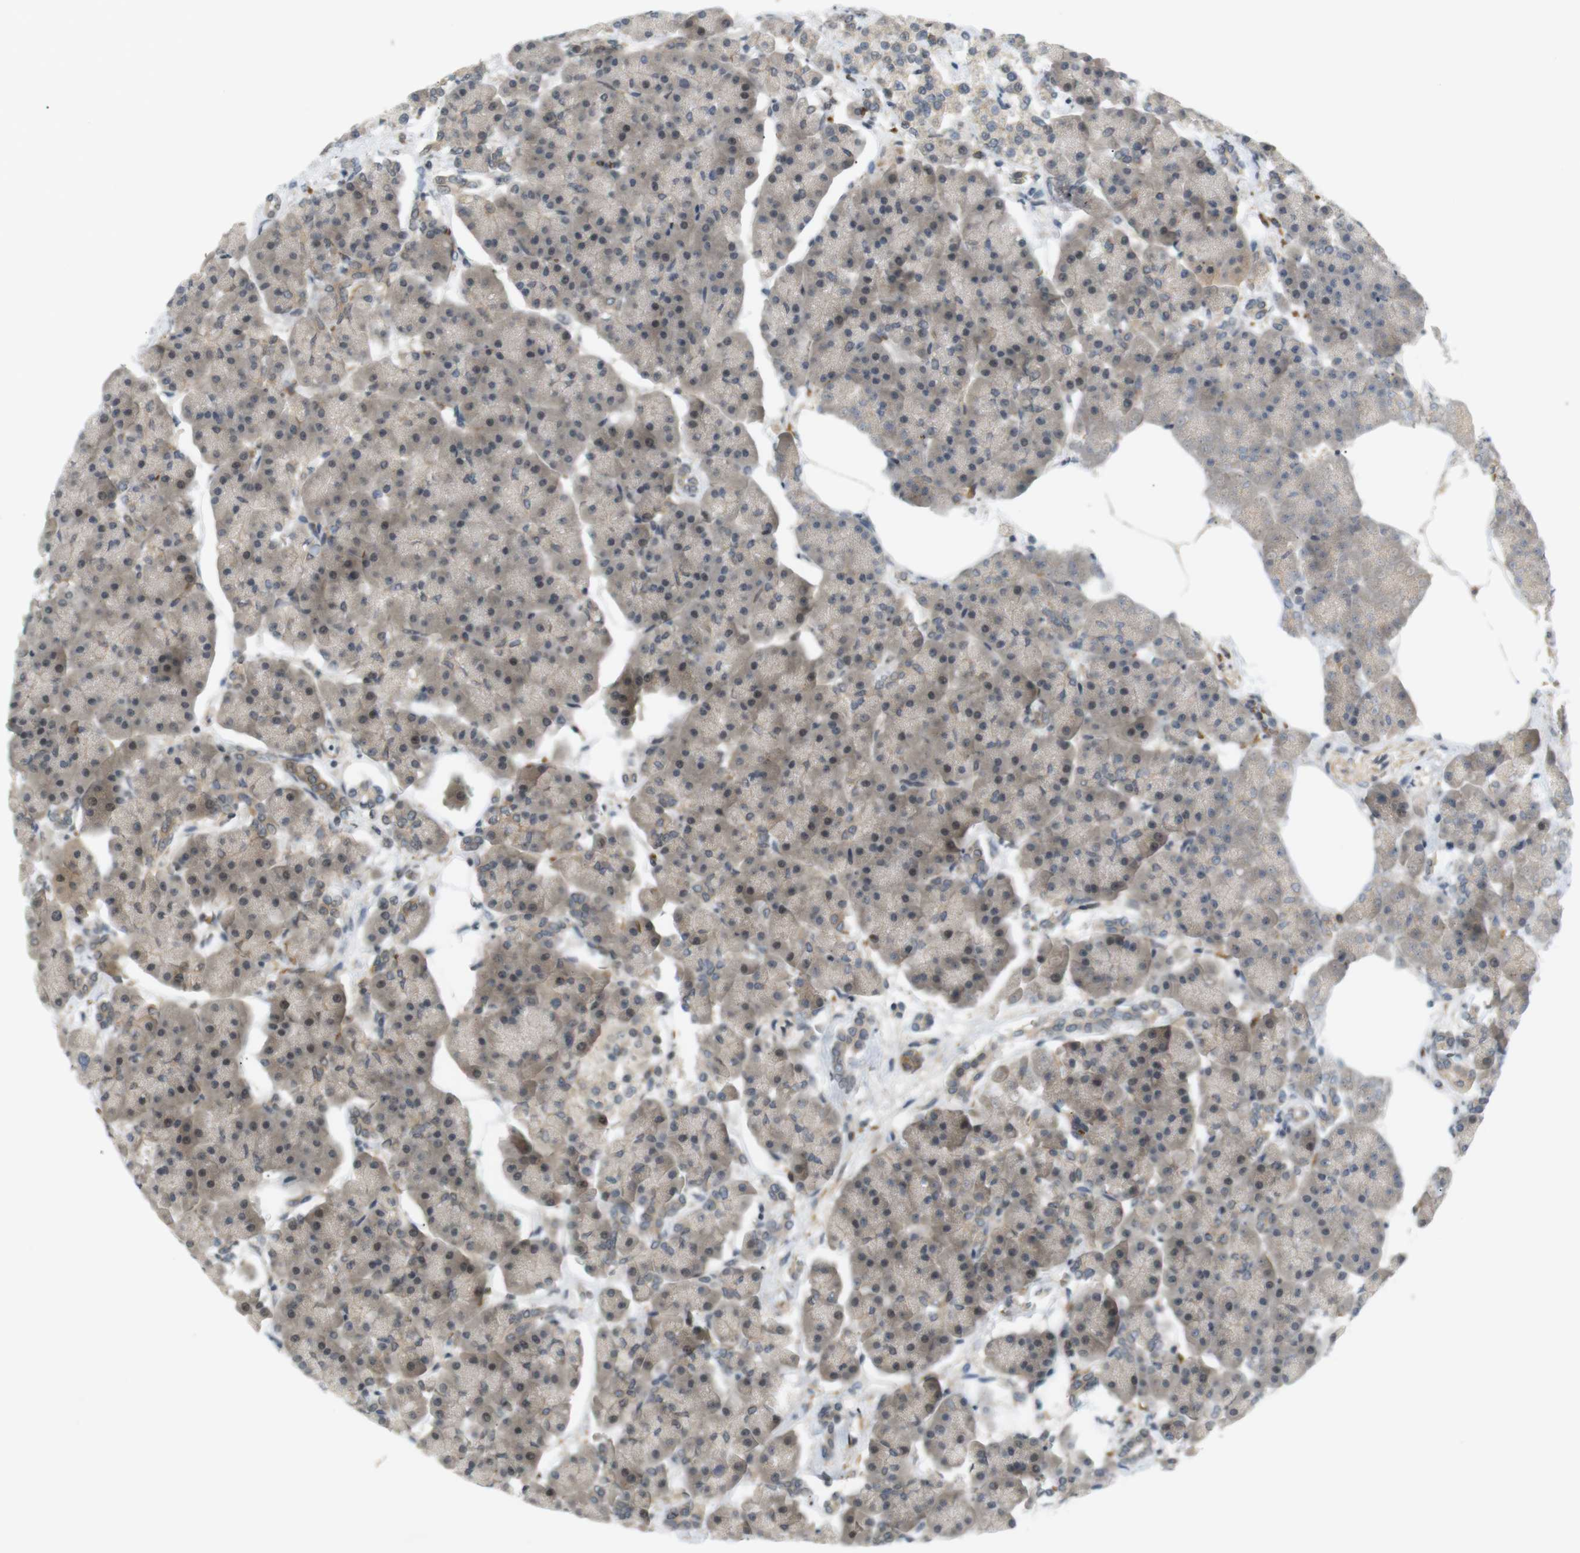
{"staining": {"intensity": "weak", "quantity": ">75%", "location": "cytoplasmic/membranous"}, "tissue": "pancreas", "cell_type": "Exocrine glandular cells", "image_type": "normal", "snomed": [{"axis": "morphology", "description": "Normal tissue, NOS"}, {"axis": "topography", "description": "Pancreas"}], "caption": "Weak cytoplasmic/membranous protein staining is identified in about >75% of exocrine glandular cells in pancreas.", "gene": "SOCS6", "patient": {"sex": "male", "age": 66}}